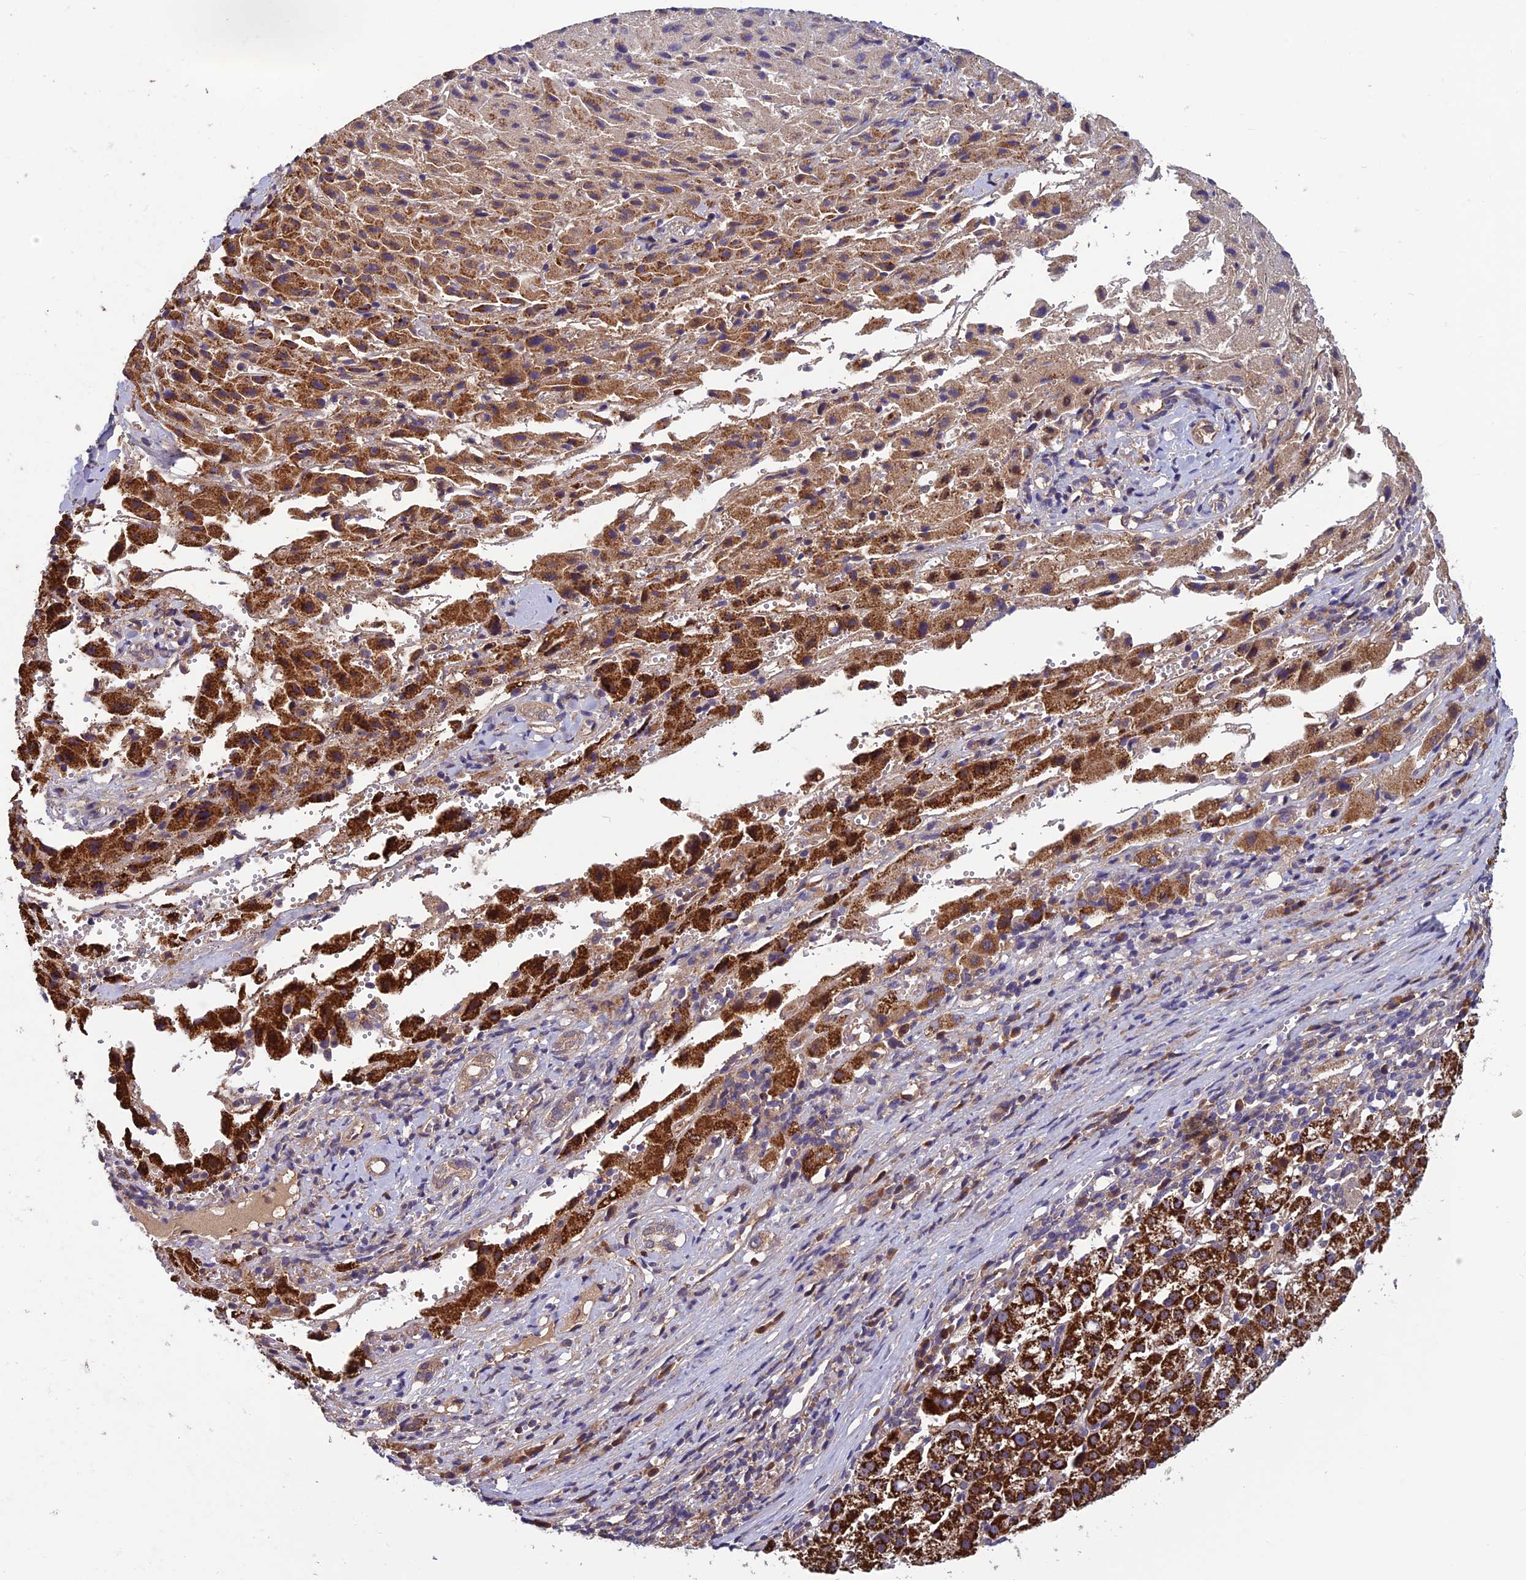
{"staining": {"intensity": "strong", "quantity": ">75%", "location": "cytoplasmic/membranous"}, "tissue": "liver cancer", "cell_type": "Tumor cells", "image_type": "cancer", "snomed": [{"axis": "morphology", "description": "Carcinoma, Hepatocellular, NOS"}, {"axis": "topography", "description": "Liver"}], "caption": "A brown stain labels strong cytoplasmic/membranous staining of a protein in human liver cancer tumor cells.", "gene": "CCDC15", "patient": {"sex": "female", "age": 58}}